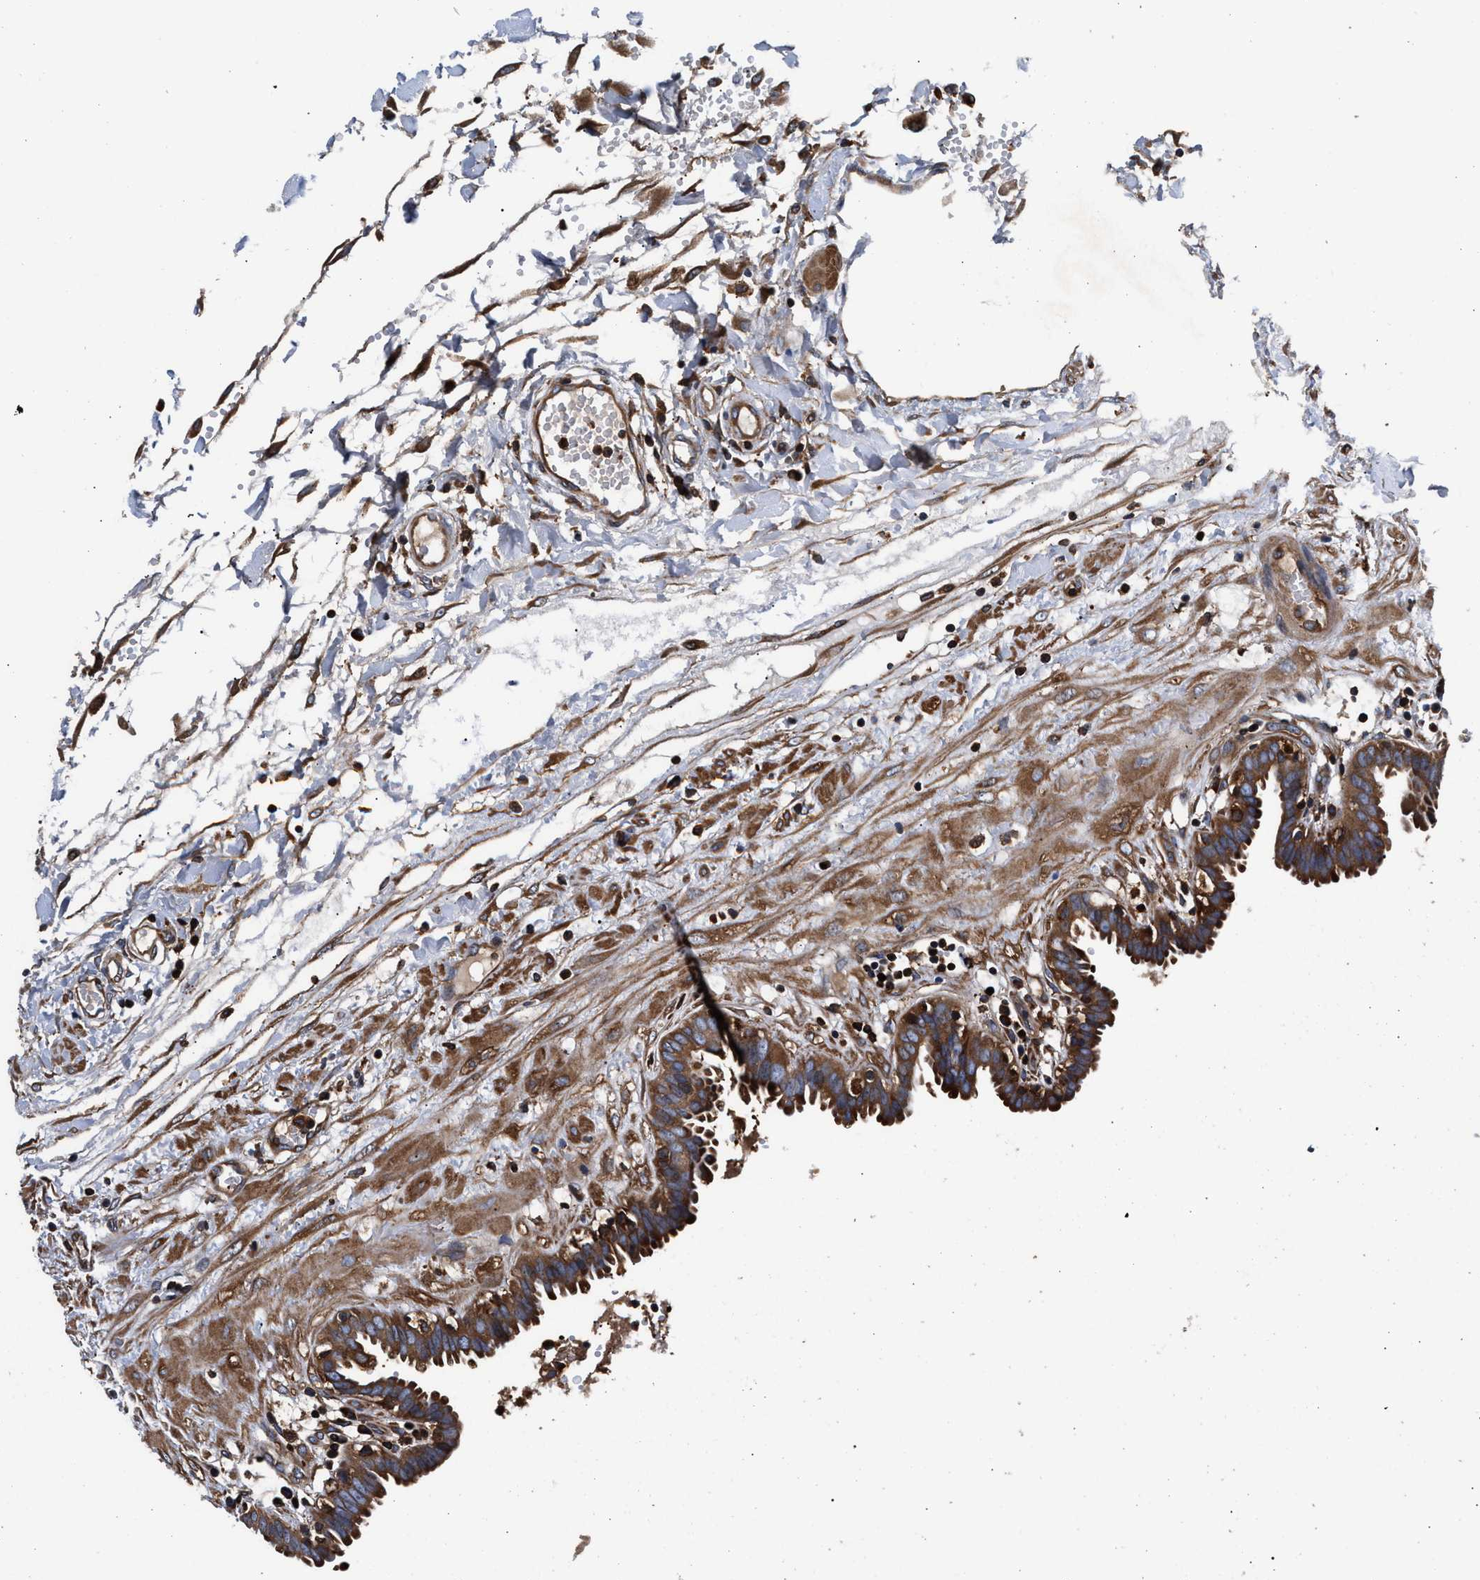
{"staining": {"intensity": "strong", "quantity": ">75%", "location": "cytoplasmic/membranous"}, "tissue": "fallopian tube", "cell_type": "Glandular cells", "image_type": "normal", "snomed": [{"axis": "morphology", "description": "Normal tissue, NOS"}, {"axis": "topography", "description": "Fallopian tube"}, {"axis": "topography", "description": "Placenta"}], "caption": "Strong cytoplasmic/membranous positivity is present in about >75% of glandular cells in normal fallopian tube.", "gene": "ENSG00000286112", "patient": {"sex": "female", "age": 32}}